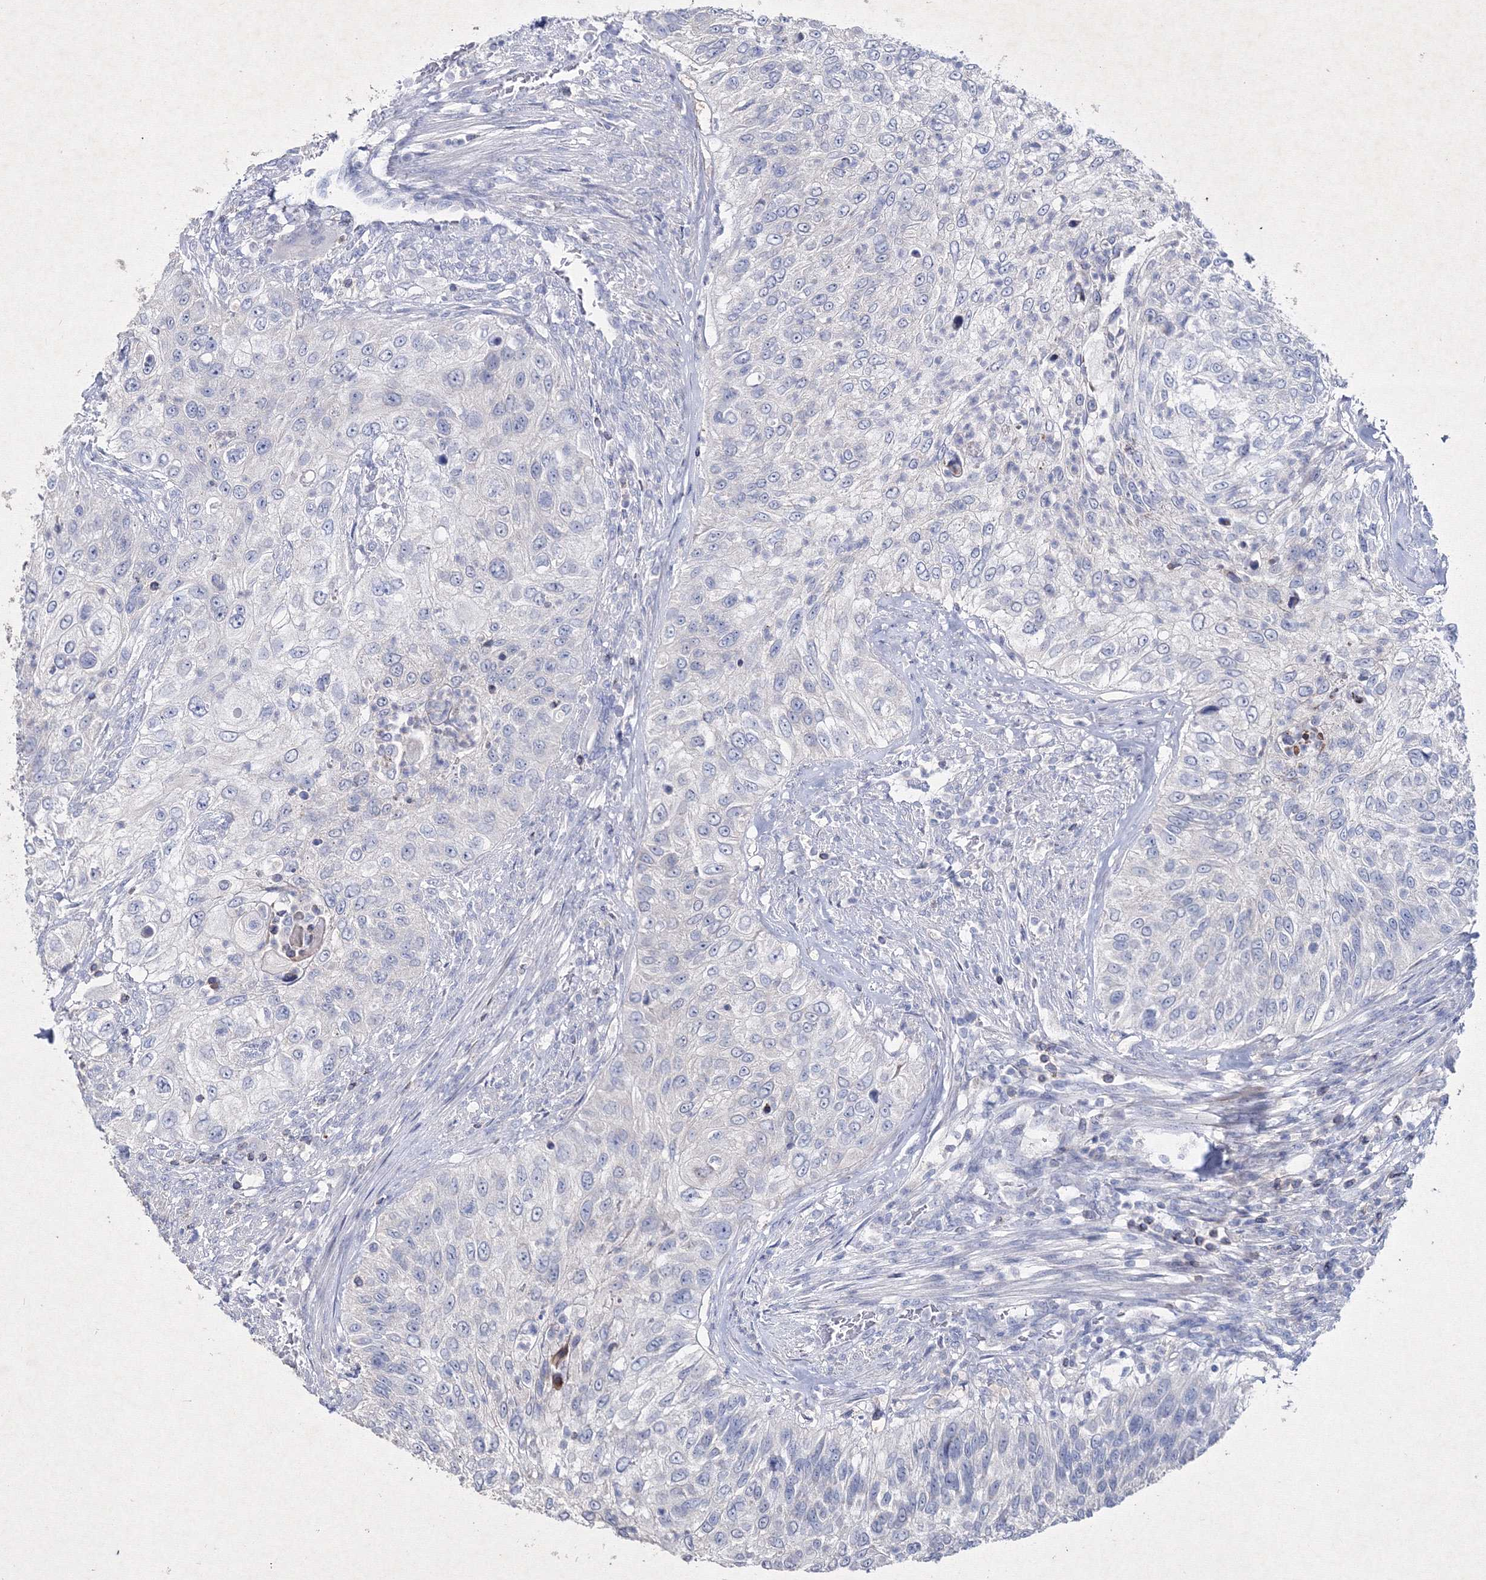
{"staining": {"intensity": "negative", "quantity": "none", "location": "none"}, "tissue": "urothelial cancer", "cell_type": "Tumor cells", "image_type": "cancer", "snomed": [{"axis": "morphology", "description": "Urothelial carcinoma, High grade"}, {"axis": "topography", "description": "Urinary bladder"}], "caption": "Human high-grade urothelial carcinoma stained for a protein using IHC reveals no positivity in tumor cells.", "gene": "SMIM29", "patient": {"sex": "female", "age": 60}}